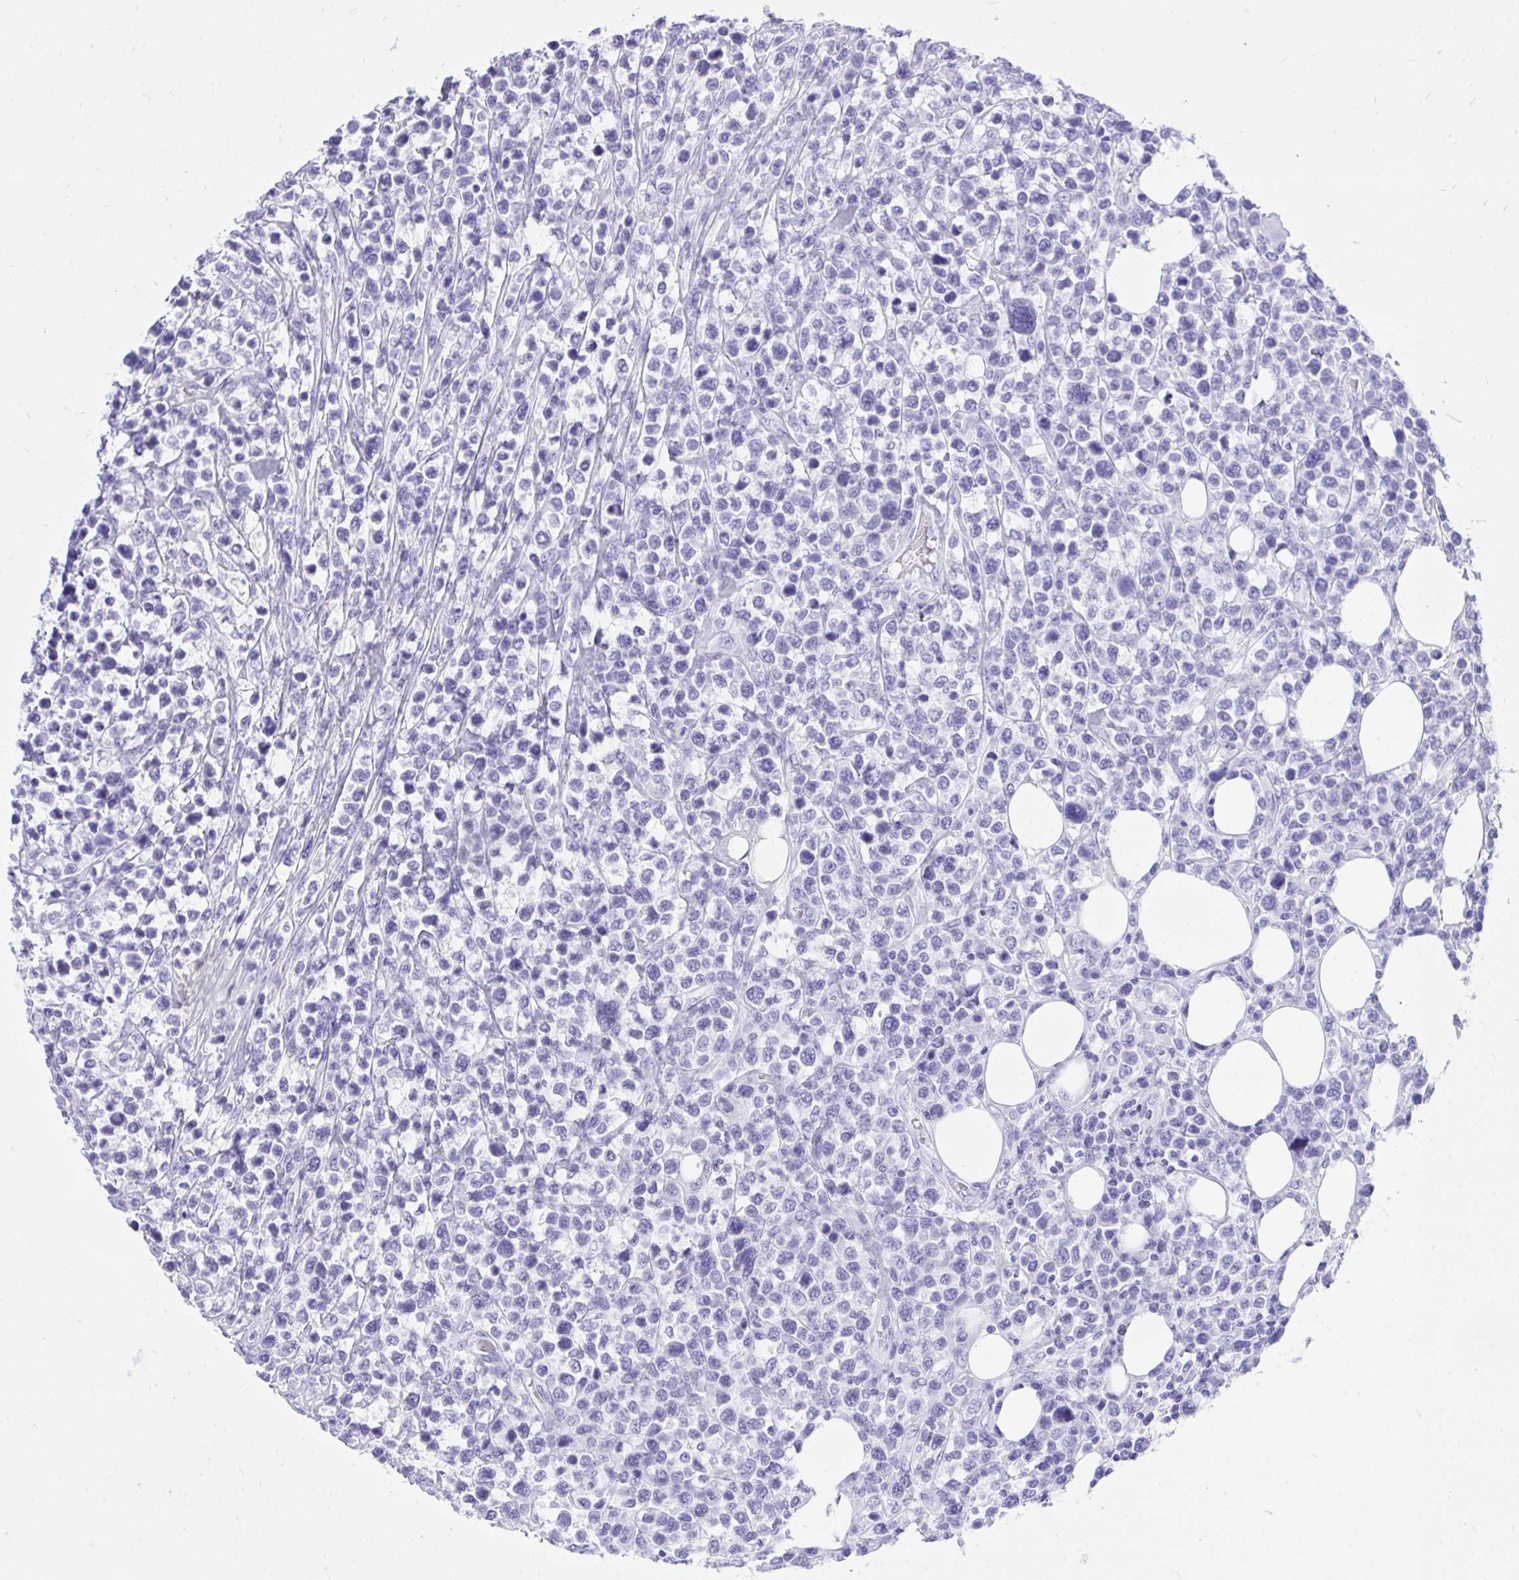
{"staining": {"intensity": "negative", "quantity": "none", "location": "none"}, "tissue": "lymphoma", "cell_type": "Tumor cells", "image_type": "cancer", "snomed": [{"axis": "morphology", "description": "Malignant lymphoma, non-Hodgkin's type, High grade"}, {"axis": "topography", "description": "Soft tissue"}], "caption": "DAB immunohistochemical staining of human lymphoma displays no significant staining in tumor cells.", "gene": "KCNN4", "patient": {"sex": "female", "age": 56}}